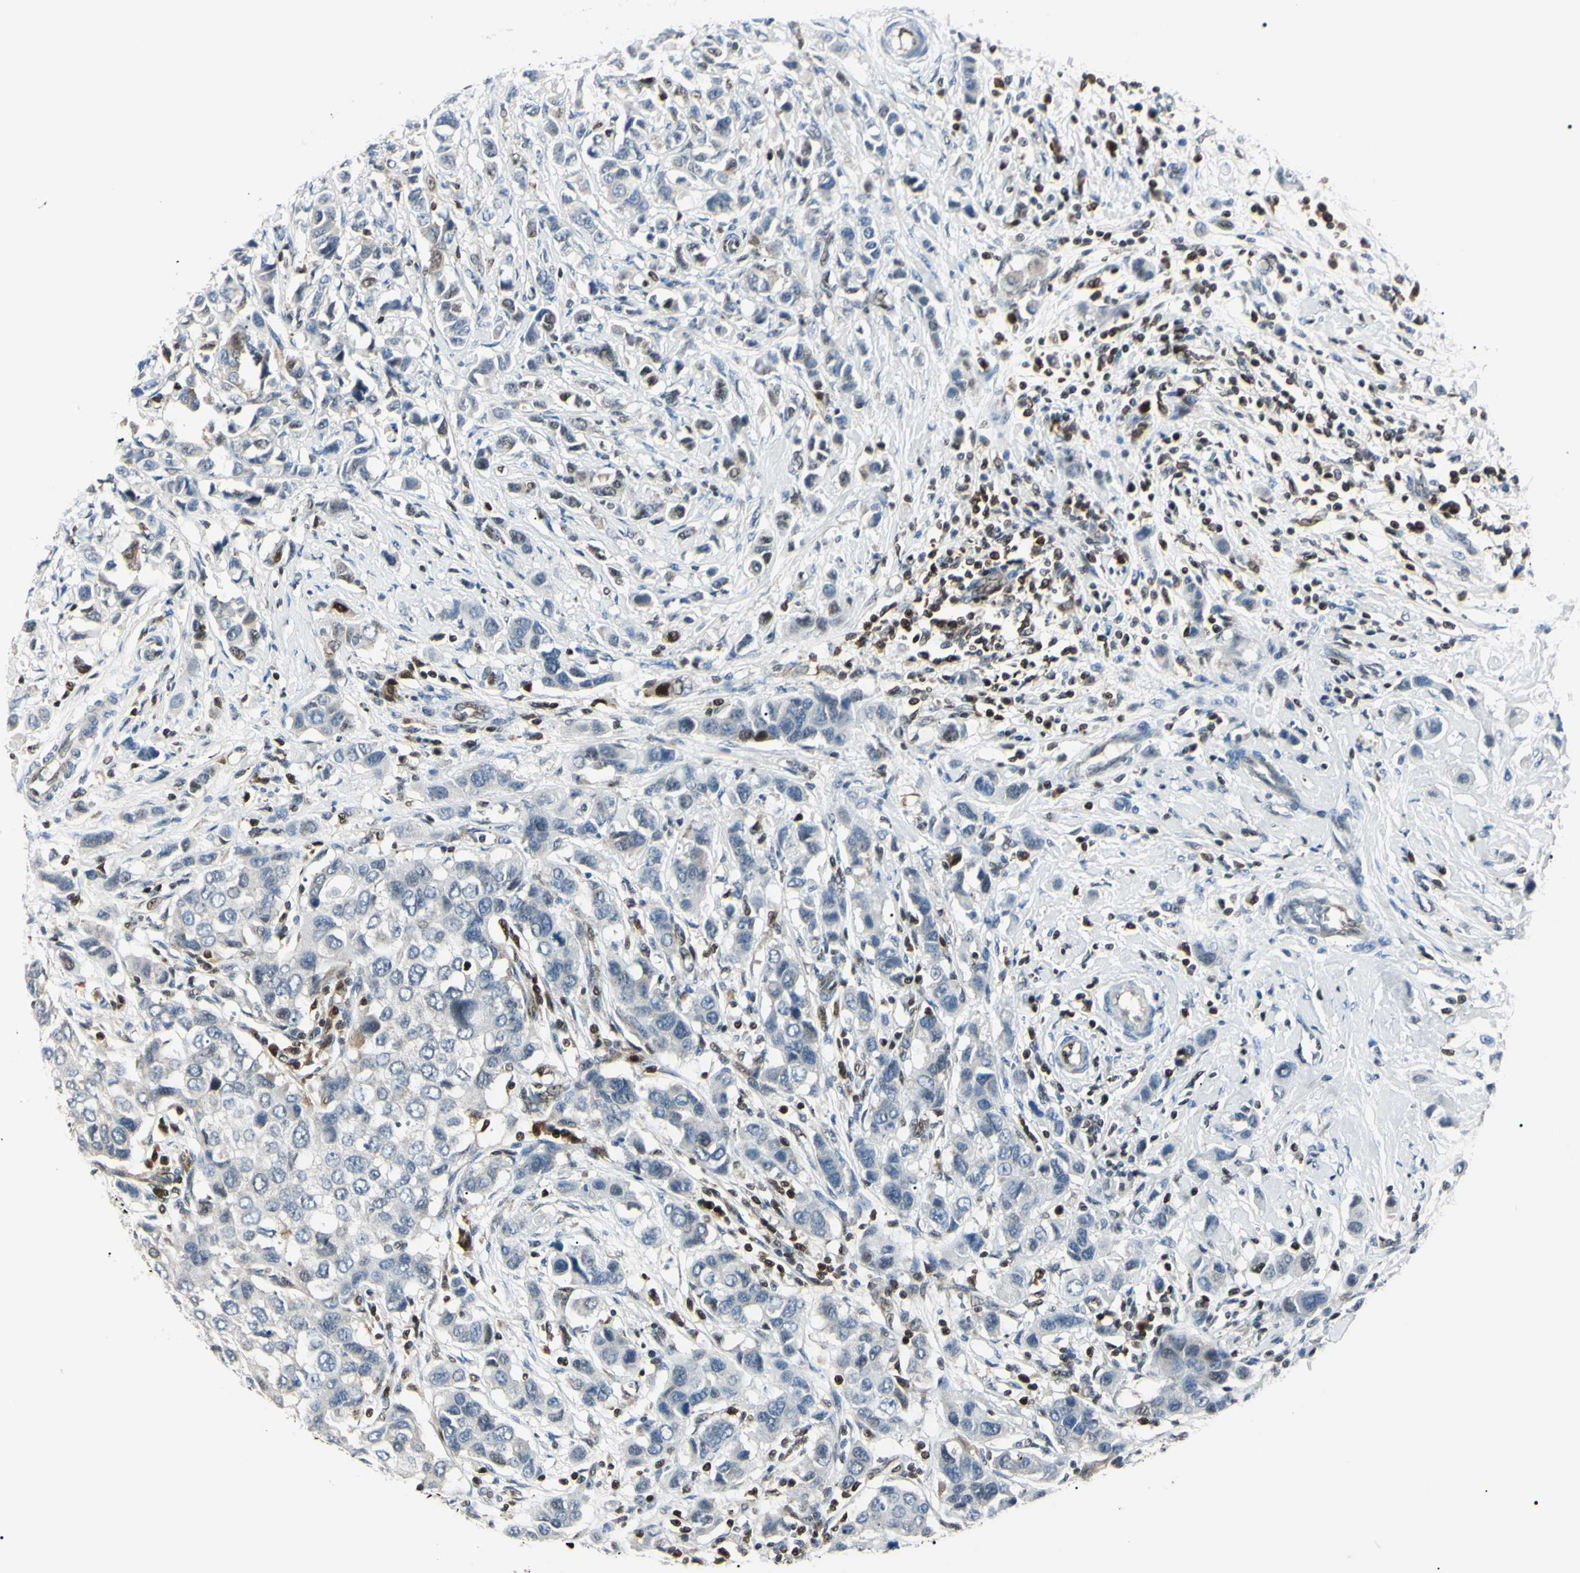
{"staining": {"intensity": "moderate", "quantity": "<25%", "location": "nuclear"}, "tissue": "breast cancer", "cell_type": "Tumor cells", "image_type": "cancer", "snomed": [{"axis": "morphology", "description": "Normal tissue, NOS"}, {"axis": "morphology", "description": "Duct carcinoma"}, {"axis": "topography", "description": "Breast"}], "caption": "IHC image of breast cancer (intraductal carcinoma) stained for a protein (brown), which reveals low levels of moderate nuclear staining in about <25% of tumor cells.", "gene": "PGK1", "patient": {"sex": "female", "age": 50}}